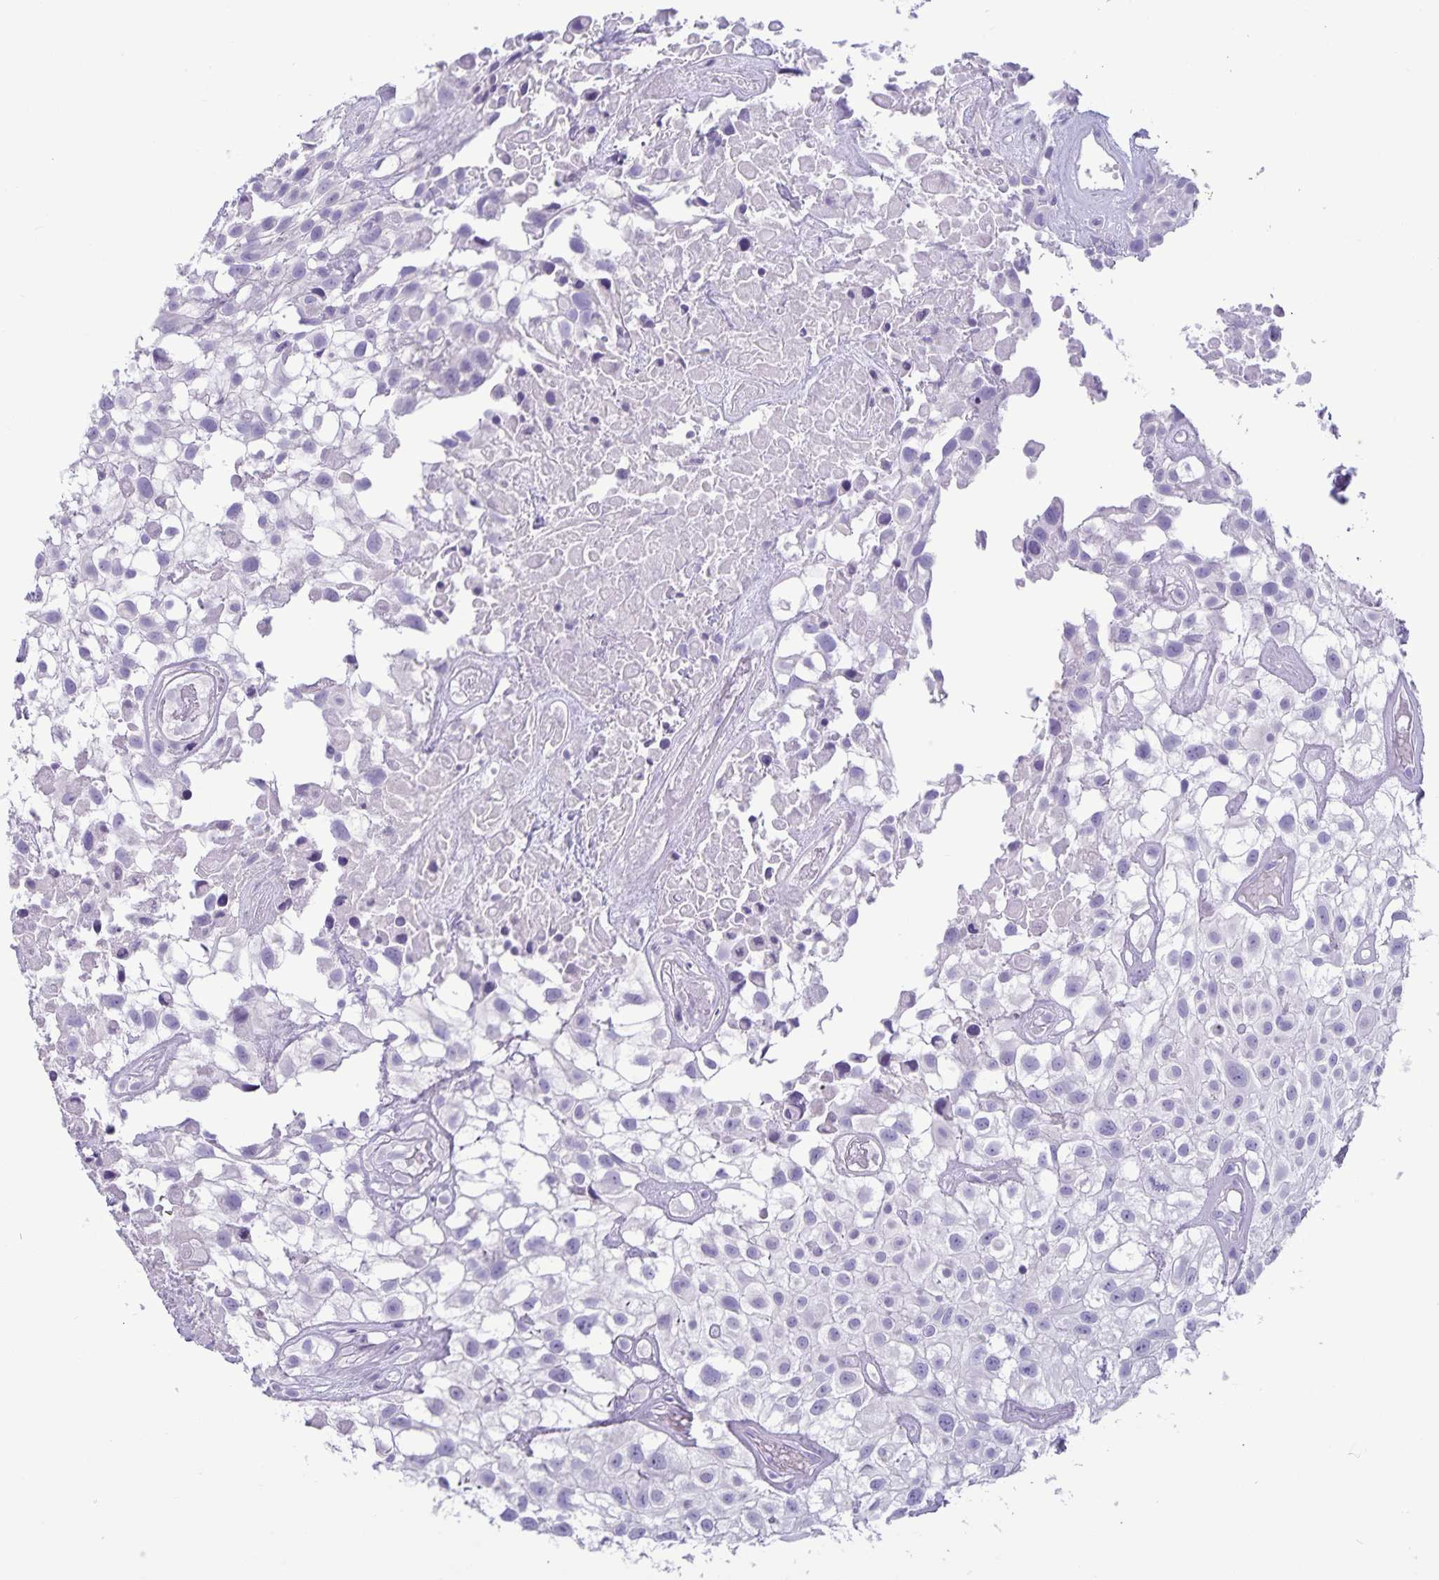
{"staining": {"intensity": "negative", "quantity": "none", "location": "none"}, "tissue": "urothelial cancer", "cell_type": "Tumor cells", "image_type": "cancer", "snomed": [{"axis": "morphology", "description": "Urothelial carcinoma, High grade"}, {"axis": "topography", "description": "Urinary bladder"}], "caption": "The image shows no significant positivity in tumor cells of urothelial cancer. (DAB IHC with hematoxylin counter stain).", "gene": "IBTK", "patient": {"sex": "male", "age": 56}}